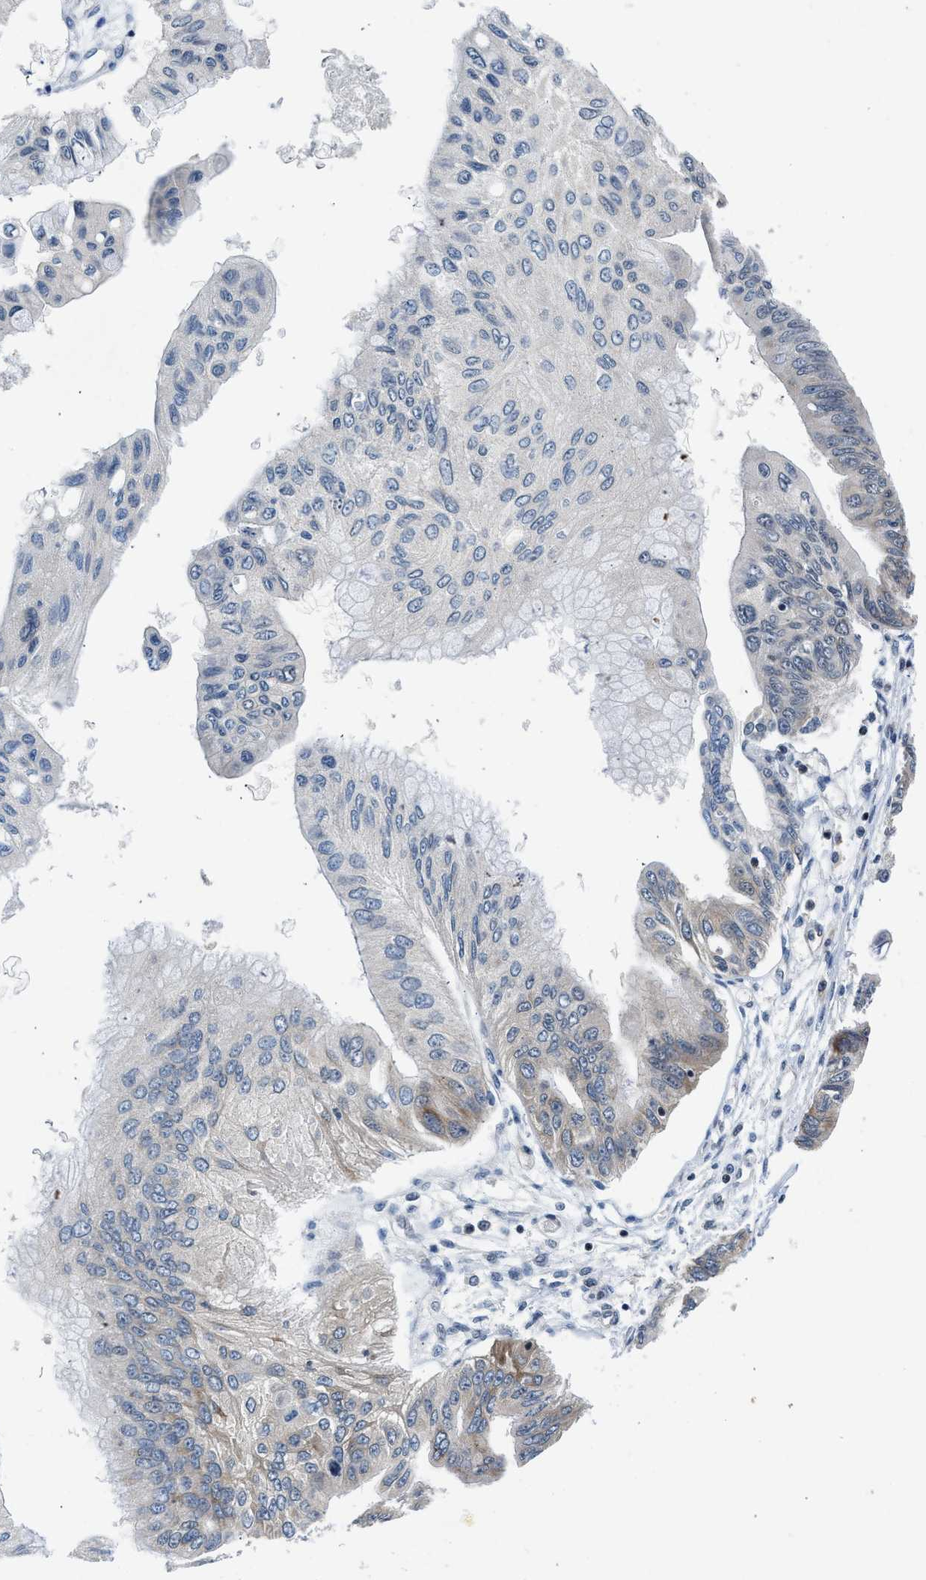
{"staining": {"intensity": "negative", "quantity": "none", "location": "none"}, "tissue": "pancreatic cancer", "cell_type": "Tumor cells", "image_type": "cancer", "snomed": [{"axis": "morphology", "description": "Adenocarcinoma, NOS"}, {"axis": "topography", "description": "Pancreas"}], "caption": "This histopathology image is of adenocarcinoma (pancreatic) stained with immunohistochemistry (IHC) to label a protein in brown with the nuclei are counter-stained blue. There is no expression in tumor cells.", "gene": "PA2G4", "patient": {"sex": "female", "age": 77}}